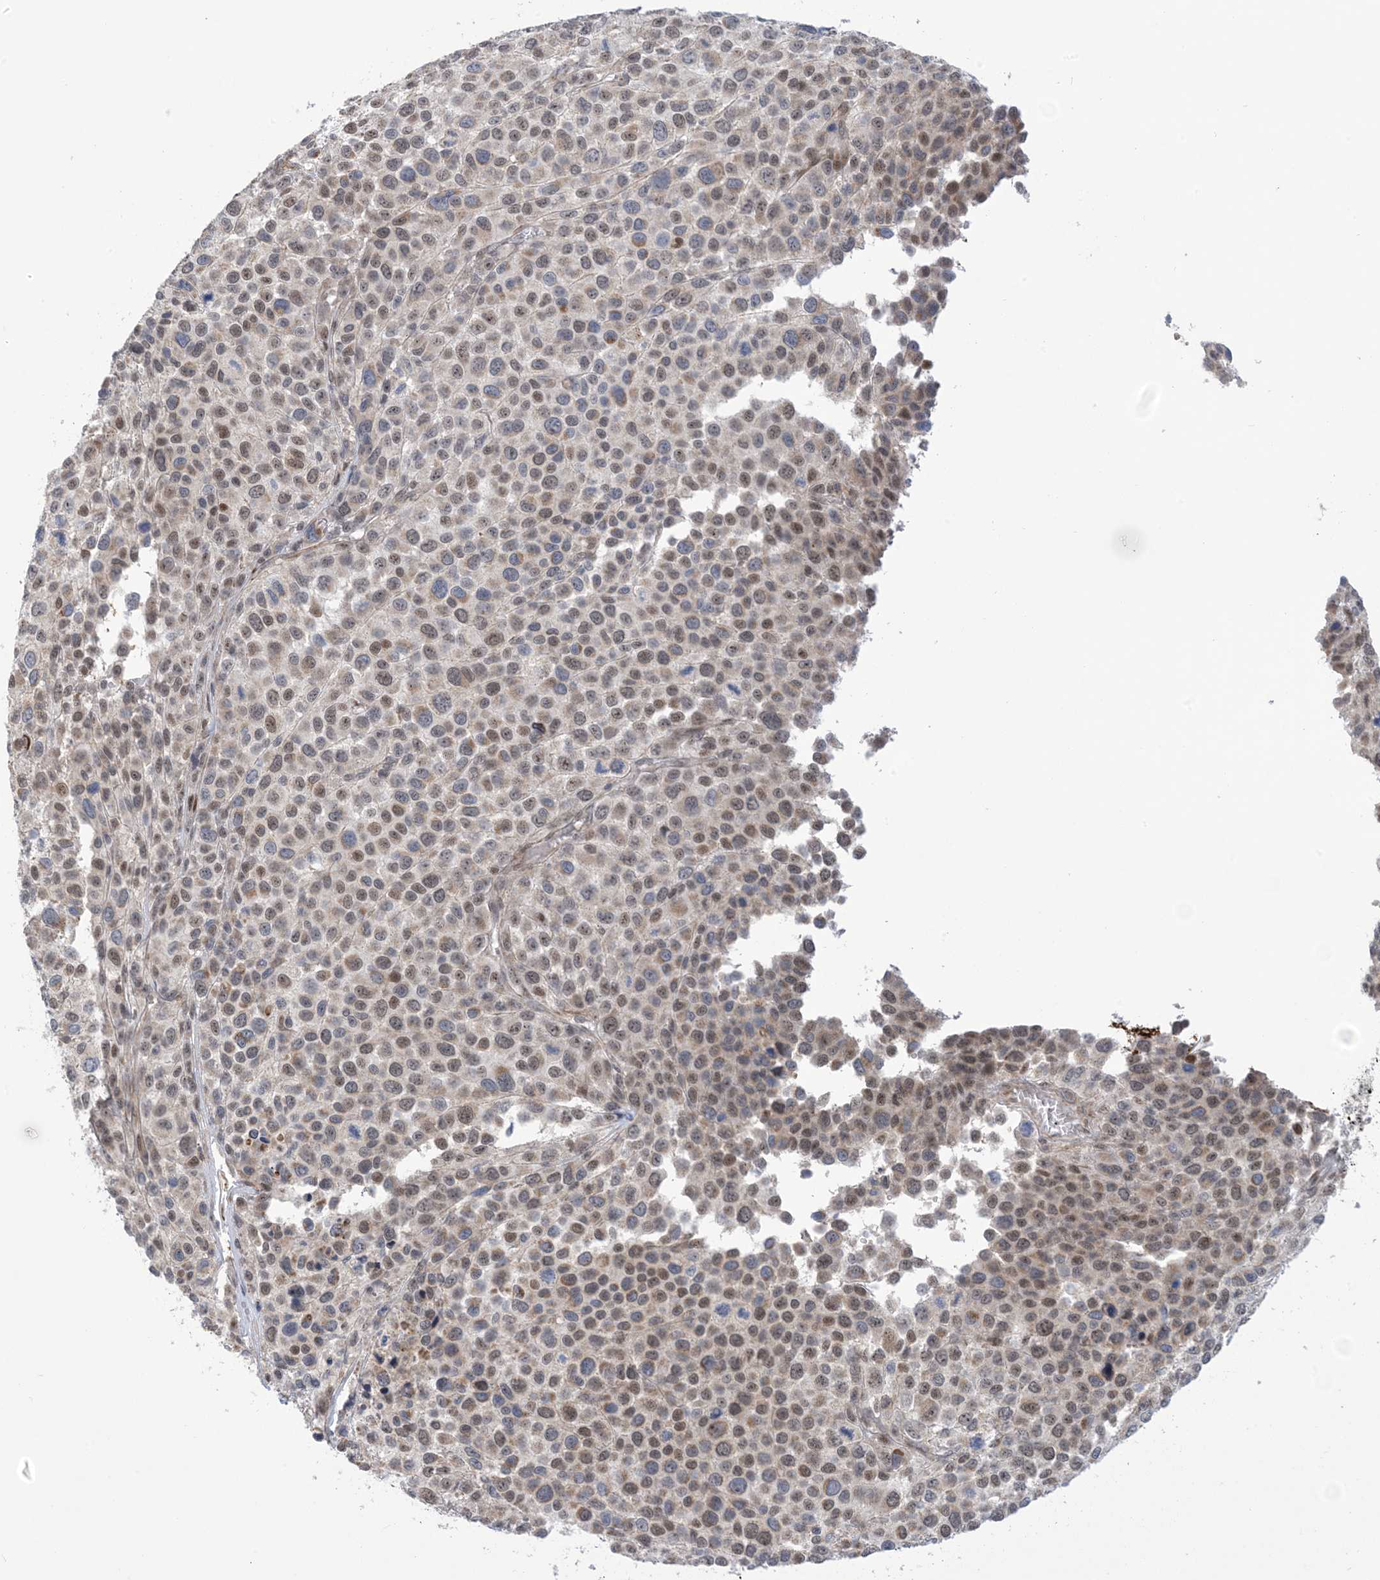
{"staining": {"intensity": "moderate", "quantity": ">75%", "location": "nuclear"}, "tissue": "melanoma", "cell_type": "Tumor cells", "image_type": "cancer", "snomed": [{"axis": "morphology", "description": "Malignant melanoma, NOS"}, {"axis": "topography", "description": "Skin of trunk"}], "caption": "This is an image of IHC staining of melanoma, which shows moderate expression in the nuclear of tumor cells.", "gene": "ZNF8", "patient": {"sex": "male", "age": 71}}